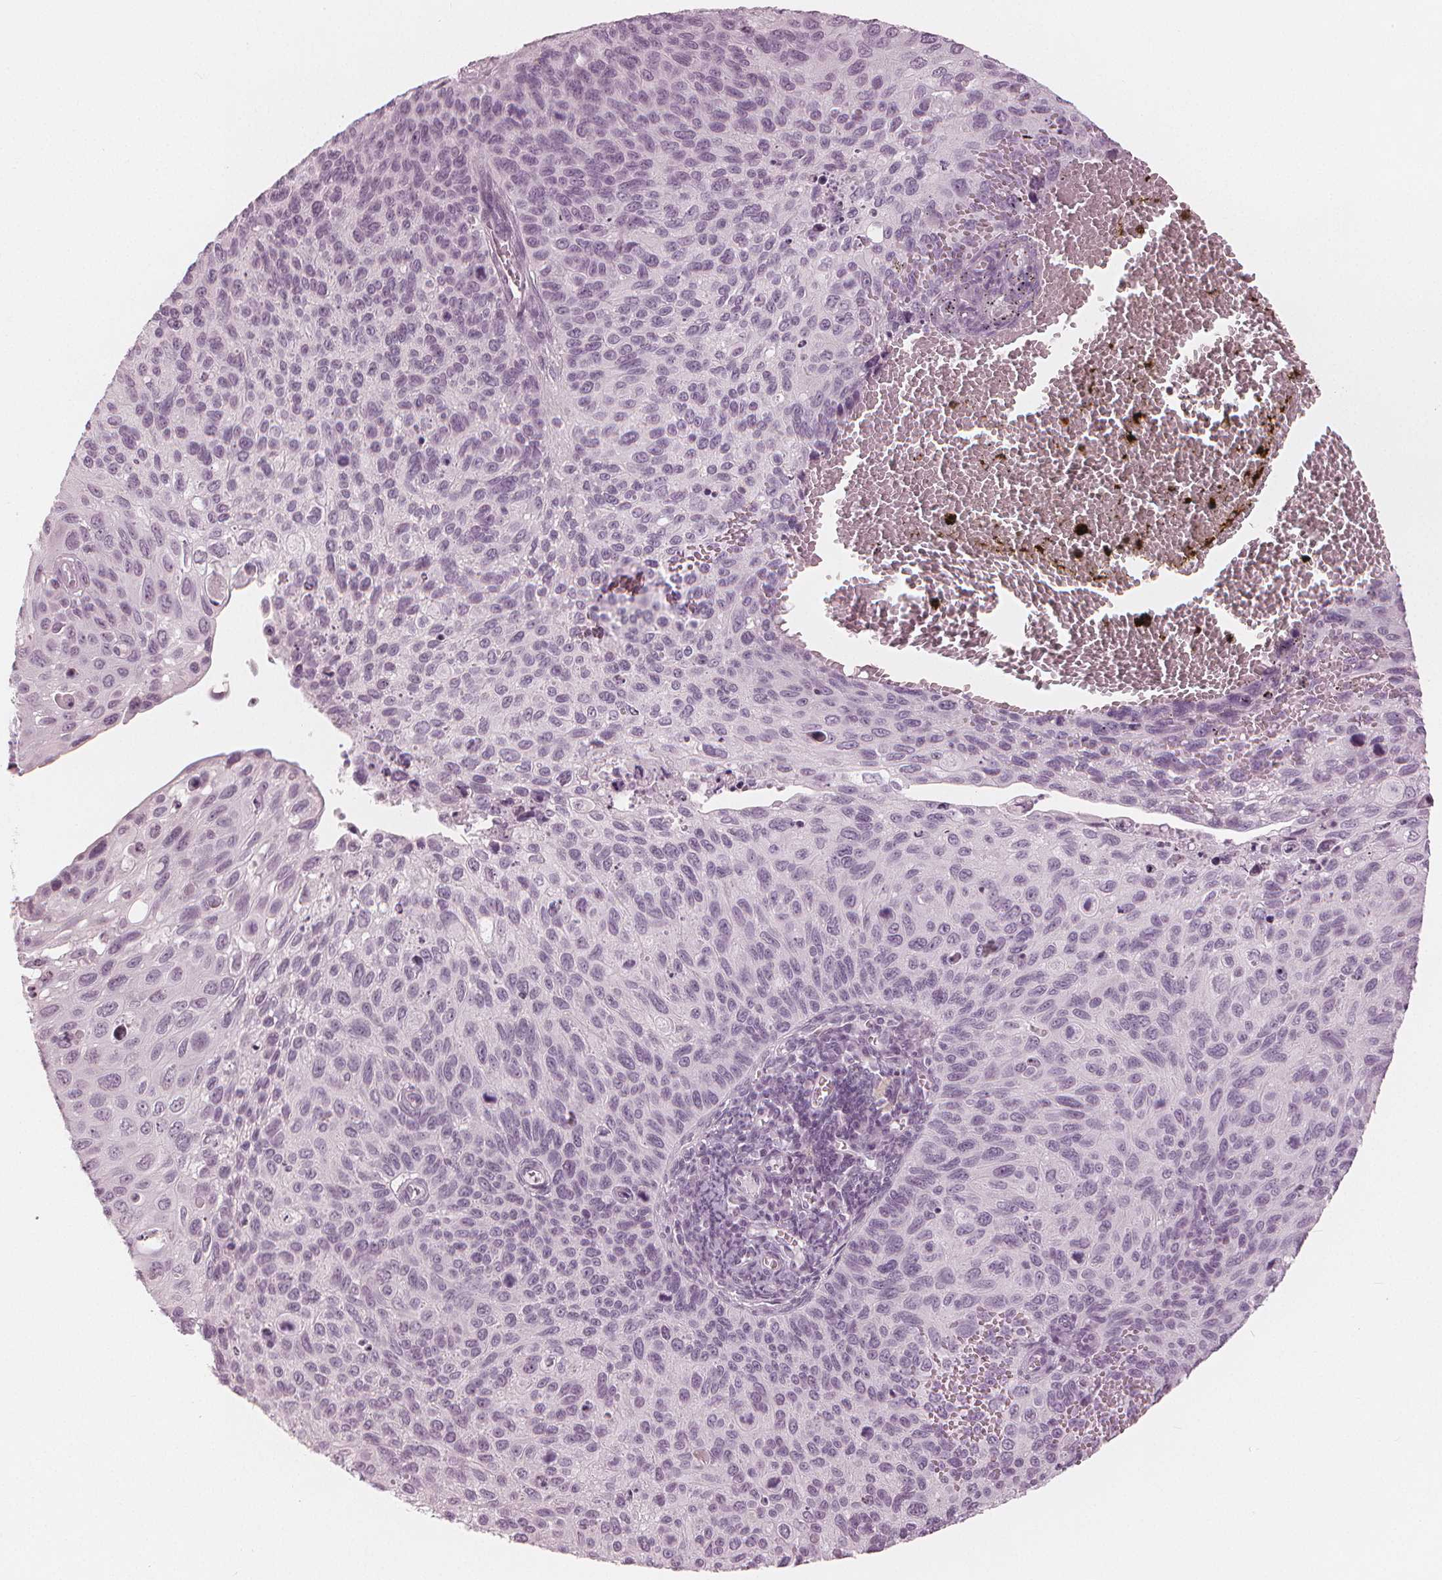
{"staining": {"intensity": "negative", "quantity": "none", "location": "none"}, "tissue": "cervical cancer", "cell_type": "Tumor cells", "image_type": "cancer", "snomed": [{"axis": "morphology", "description": "Squamous cell carcinoma, NOS"}, {"axis": "topography", "description": "Cervix"}], "caption": "IHC image of human cervical cancer (squamous cell carcinoma) stained for a protein (brown), which demonstrates no expression in tumor cells. Nuclei are stained in blue.", "gene": "PAEP", "patient": {"sex": "female", "age": 70}}